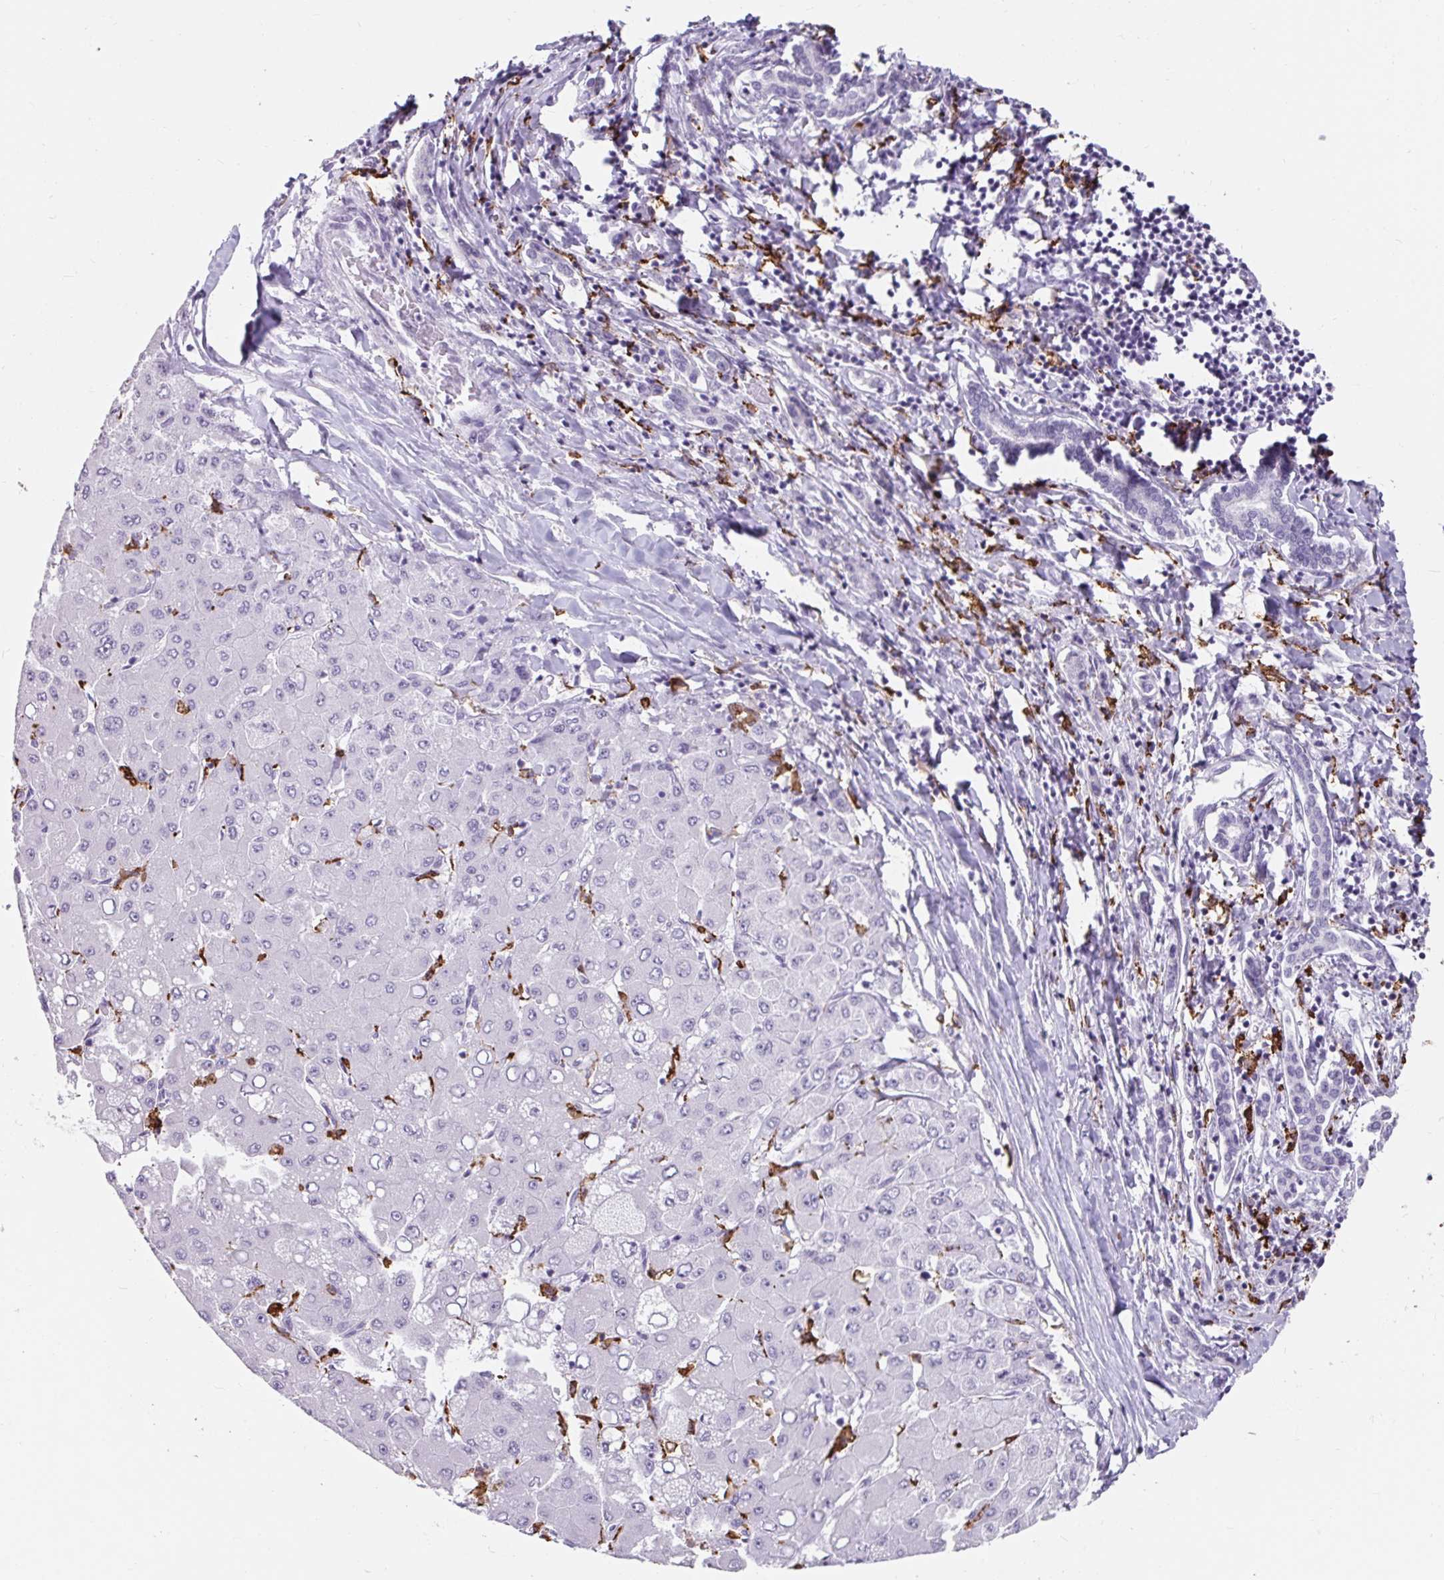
{"staining": {"intensity": "negative", "quantity": "none", "location": "none"}, "tissue": "liver cancer", "cell_type": "Tumor cells", "image_type": "cancer", "snomed": [{"axis": "morphology", "description": "Carcinoma, Hepatocellular, NOS"}, {"axis": "topography", "description": "Liver"}], "caption": "Immunohistochemistry (IHC) photomicrograph of neoplastic tissue: human hepatocellular carcinoma (liver) stained with DAB (3,3'-diaminobenzidine) exhibits no significant protein expression in tumor cells. The staining is performed using DAB (3,3'-diaminobenzidine) brown chromogen with nuclei counter-stained in using hematoxylin.", "gene": "CD163", "patient": {"sex": "male", "age": 40}}